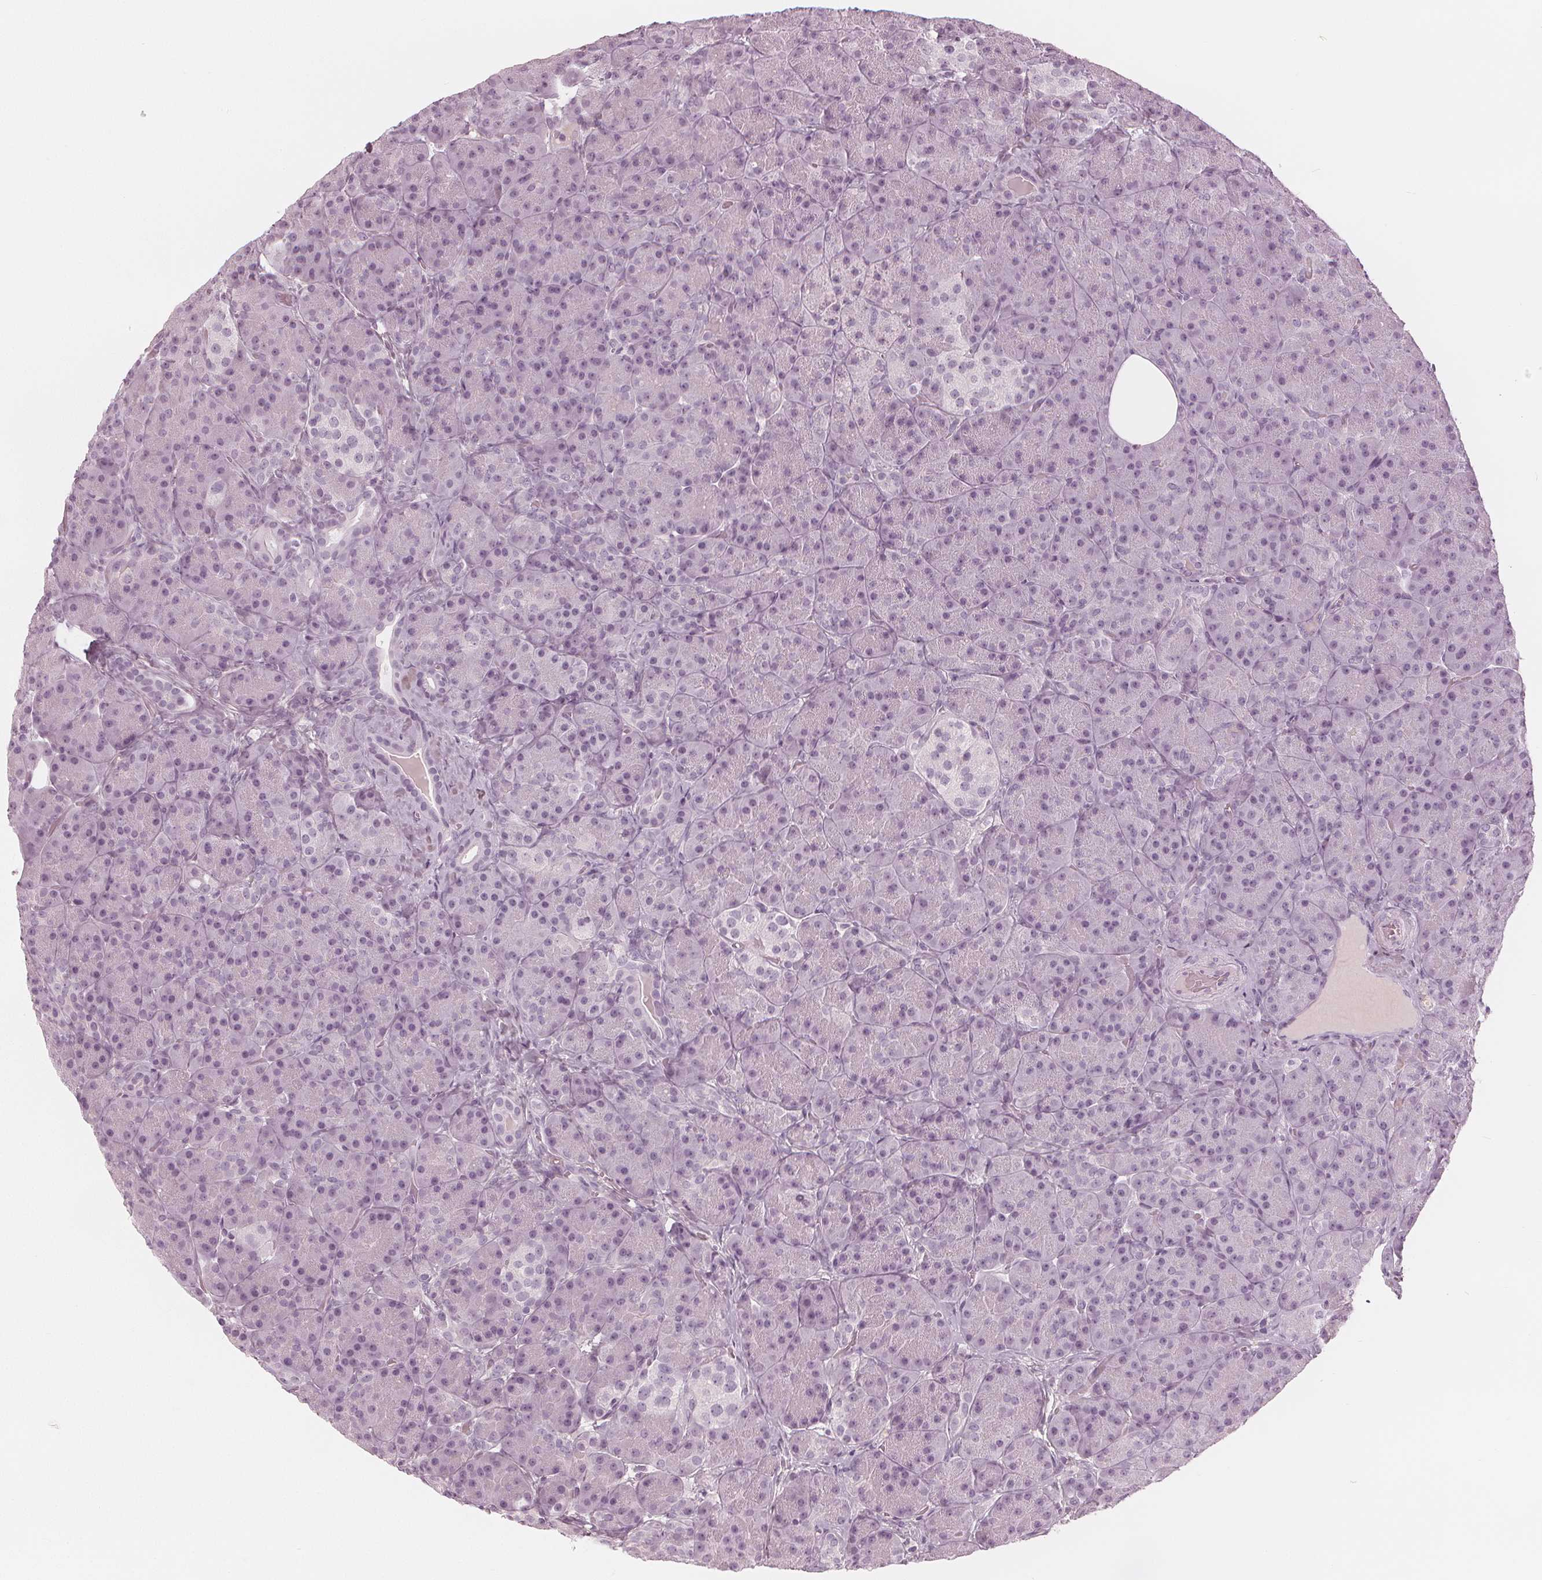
{"staining": {"intensity": "negative", "quantity": "none", "location": "none"}, "tissue": "pancreas", "cell_type": "Exocrine glandular cells", "image_type": "normal", "snomed": [{"axis": "morphology", "description": "Normal tissue, NOS"}, {"axis": "topography", "description": "Pancreas"}], "caption": "This is an immunohistochemistry photomicrograph of normal human pancreas. There is no staining in exocrine glandular cells.", "gene": "PAEP", "patient": {"sex": "male", "age": 57}}